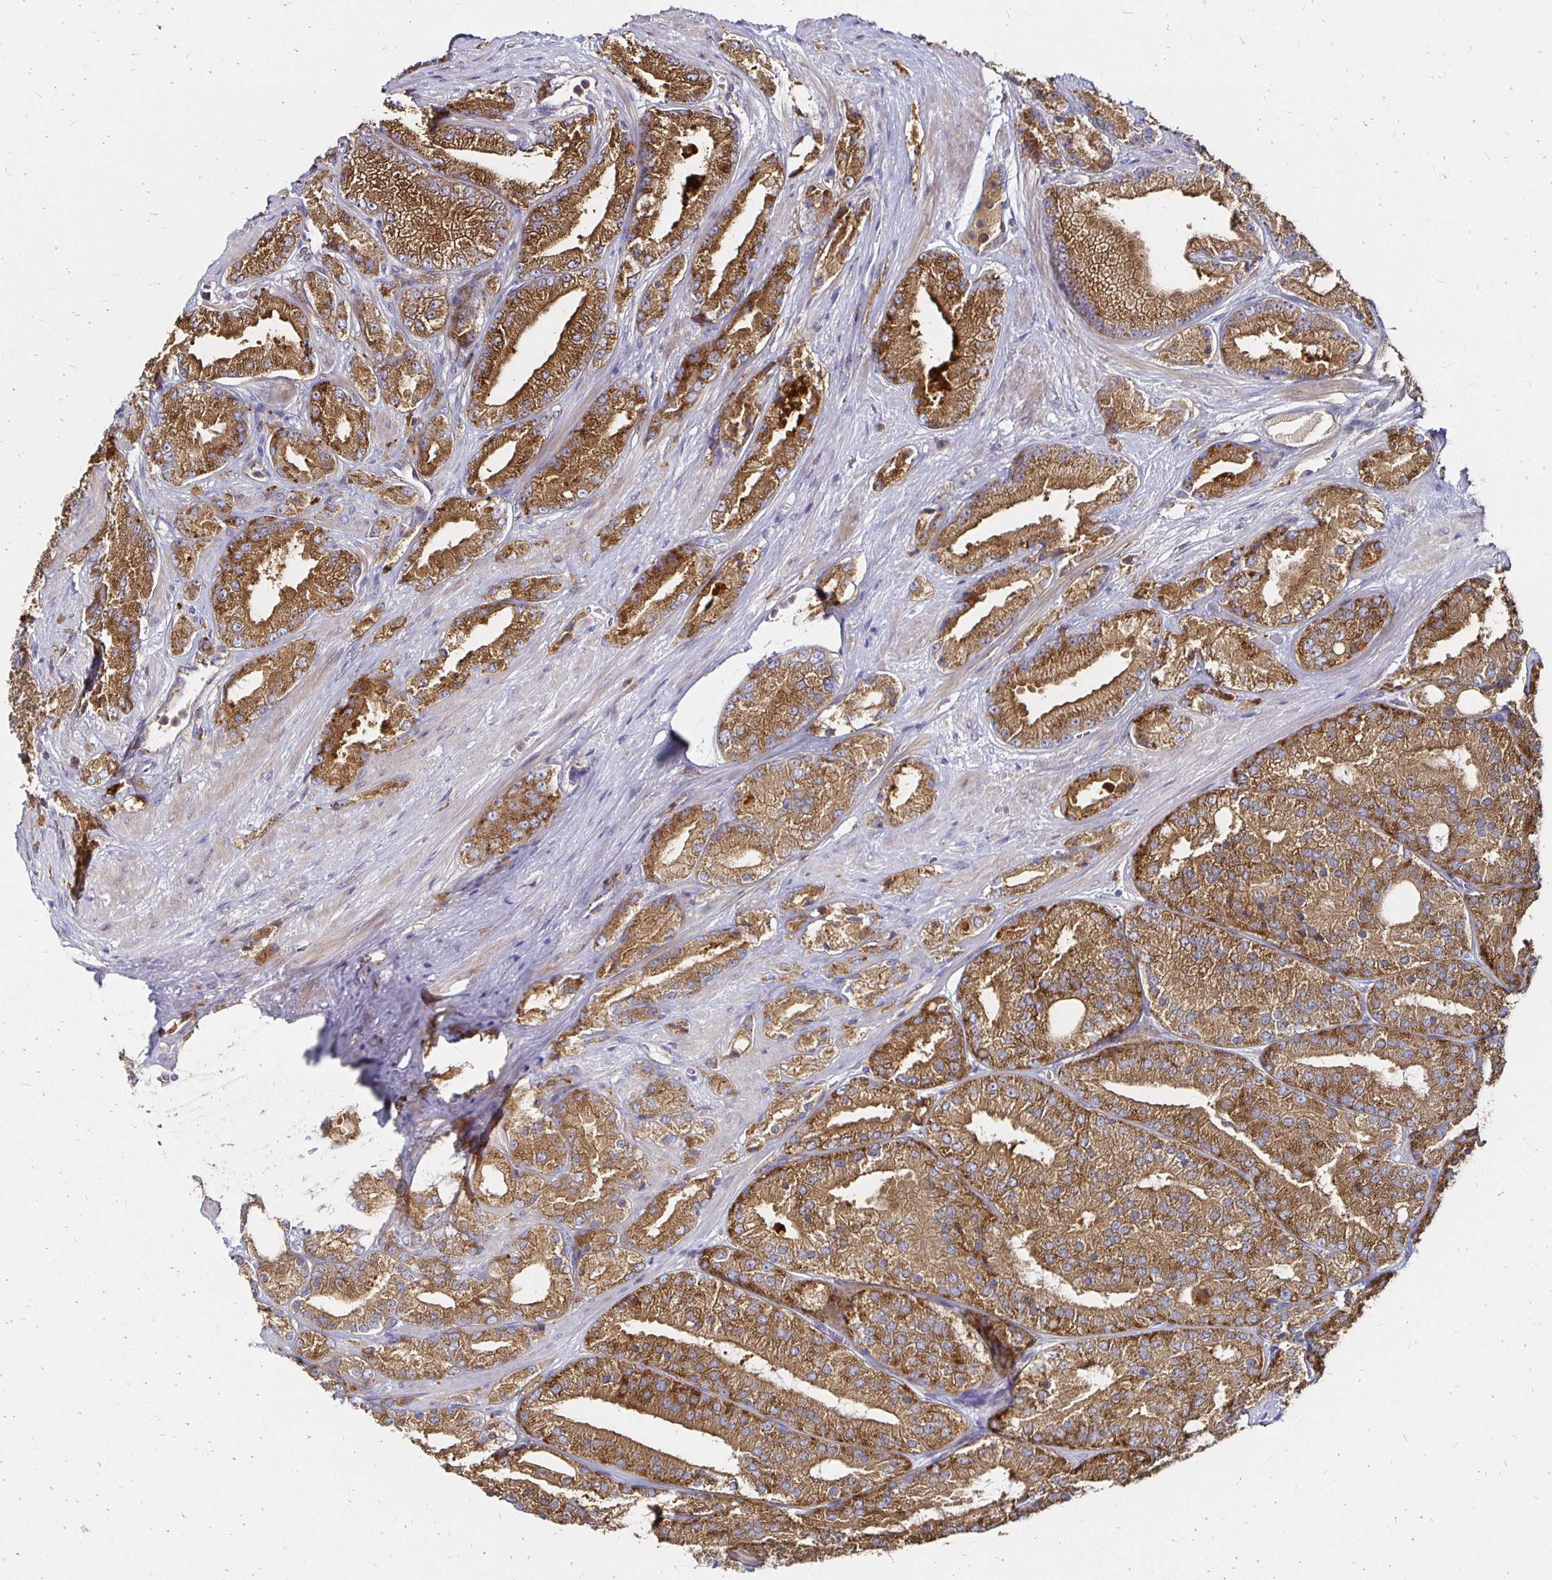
{"staining": {"intensity": "moderate", "quantity": ">75%", "location": "cytoplasmic/membranous"}, "tissue": "prostate cancer", "cell_type": "Tumor cells", "image_type": "cancer", "snomed": [{"axis": "morphology", "description": "Adenocarcinoma, High grade"}, {"axis": "topography", "description": "Prostate"}], "caption": "High-power microscopy captured an immunohistochemistry micrograph of prostate cancer, revealing moderate cytoplasmic/membranous expression in about >75% of tumor cells.", "gene": "NCSTN", "patient": {"sex": "male", "age": 68}}